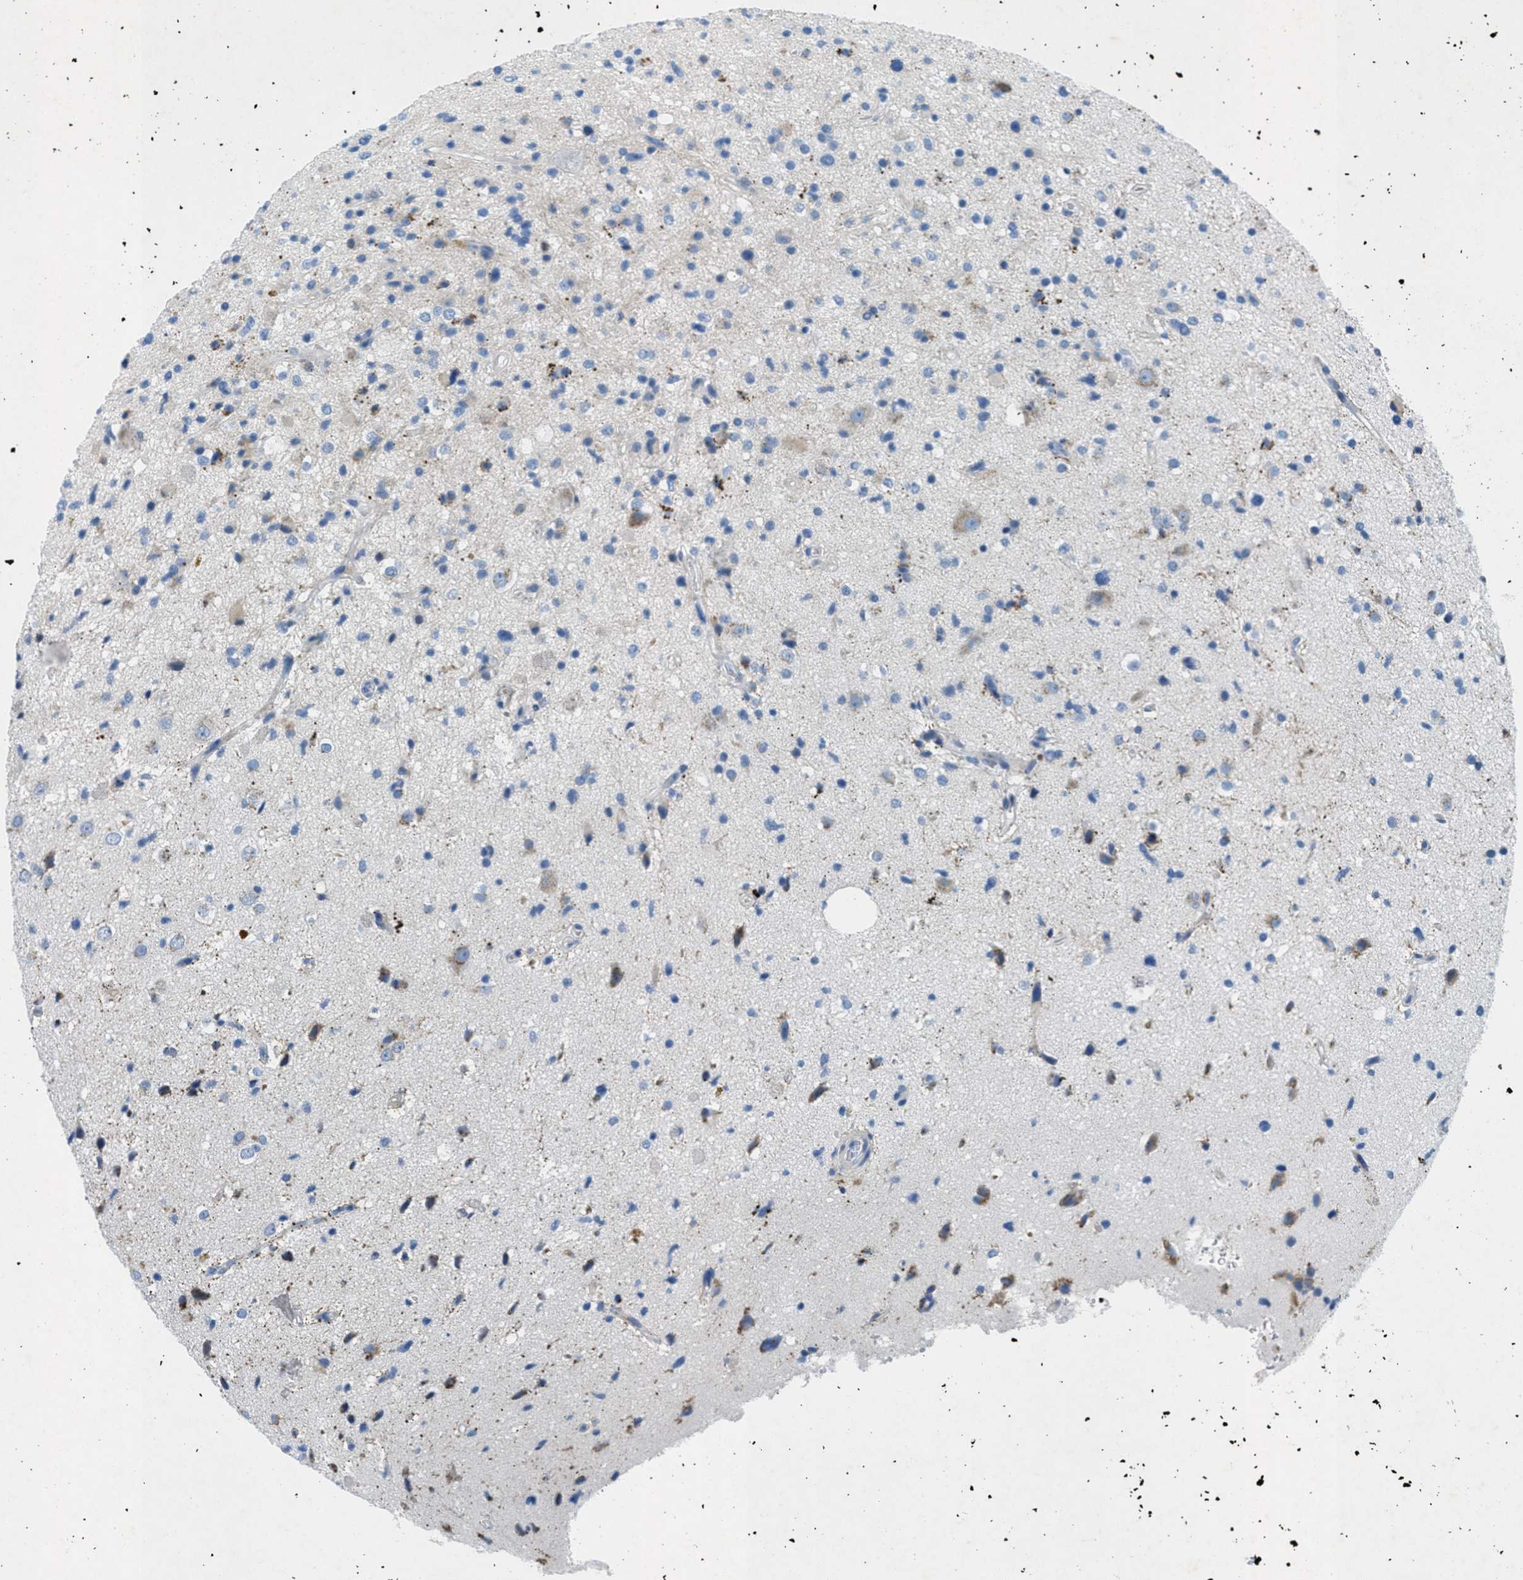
{"staining": {"intensity": "negative", "quantity": "none", "location": "none"}, "tissue": "glioma", "cell_type": "Tumor cells", "image_type": "cancer", "snomed": [{"axis": "morphology", "description": "Glioma, malignant, High grade"}, {"axis": "topography", "description": "Brain"}], "caption": "The micrograph shows no staining of tumor cells in glioma. (DAB immunohistochemistry (IHC) with hematoxylin counter stain).", "gene": "GALNT17", "patient": {"sex": "male", "age": 33}}